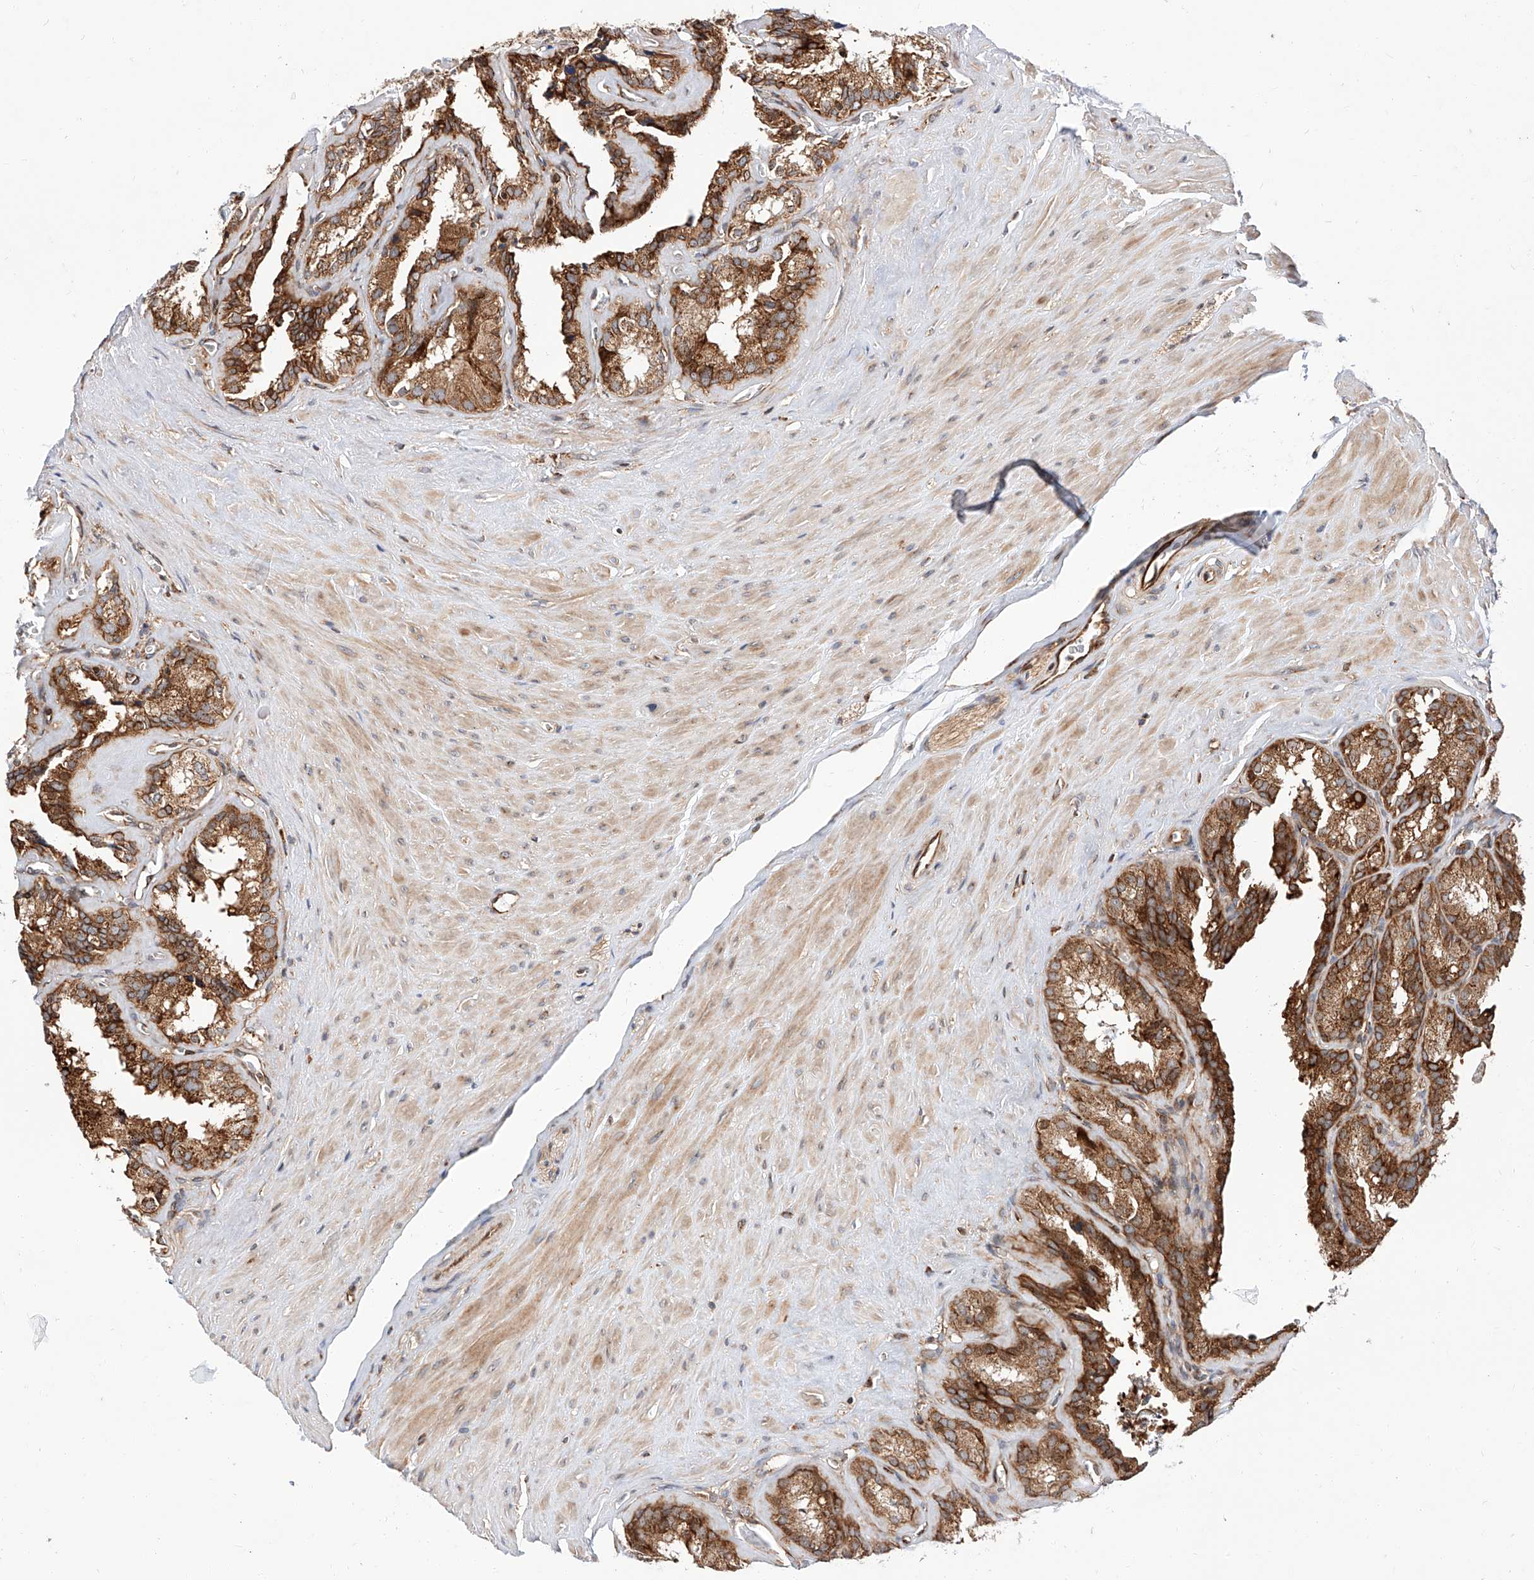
{"staining": {"intensity": "strong", "quantity": ">75%", "location": "cytoplasmic/membranous"}, "tissue": "seminal vesicle", "cell_type": "Glandular cells", "image_type": "normal", "snomed": [{"axis": "morphology", "description": "Normal tissue, NOS"}, {"axis": "topography", "description": "Prostate"}, {"axis": "topography", "description": "Seminal veicle"}], "caption": "Benign seminal vesicle was stained to show a protein in brown. There is high levels of strong cytoplasmic/membranous staining in about >75% of glandular cells.", "gene": "ISCA2", "patient": {"sex": "male", "age": 59}}